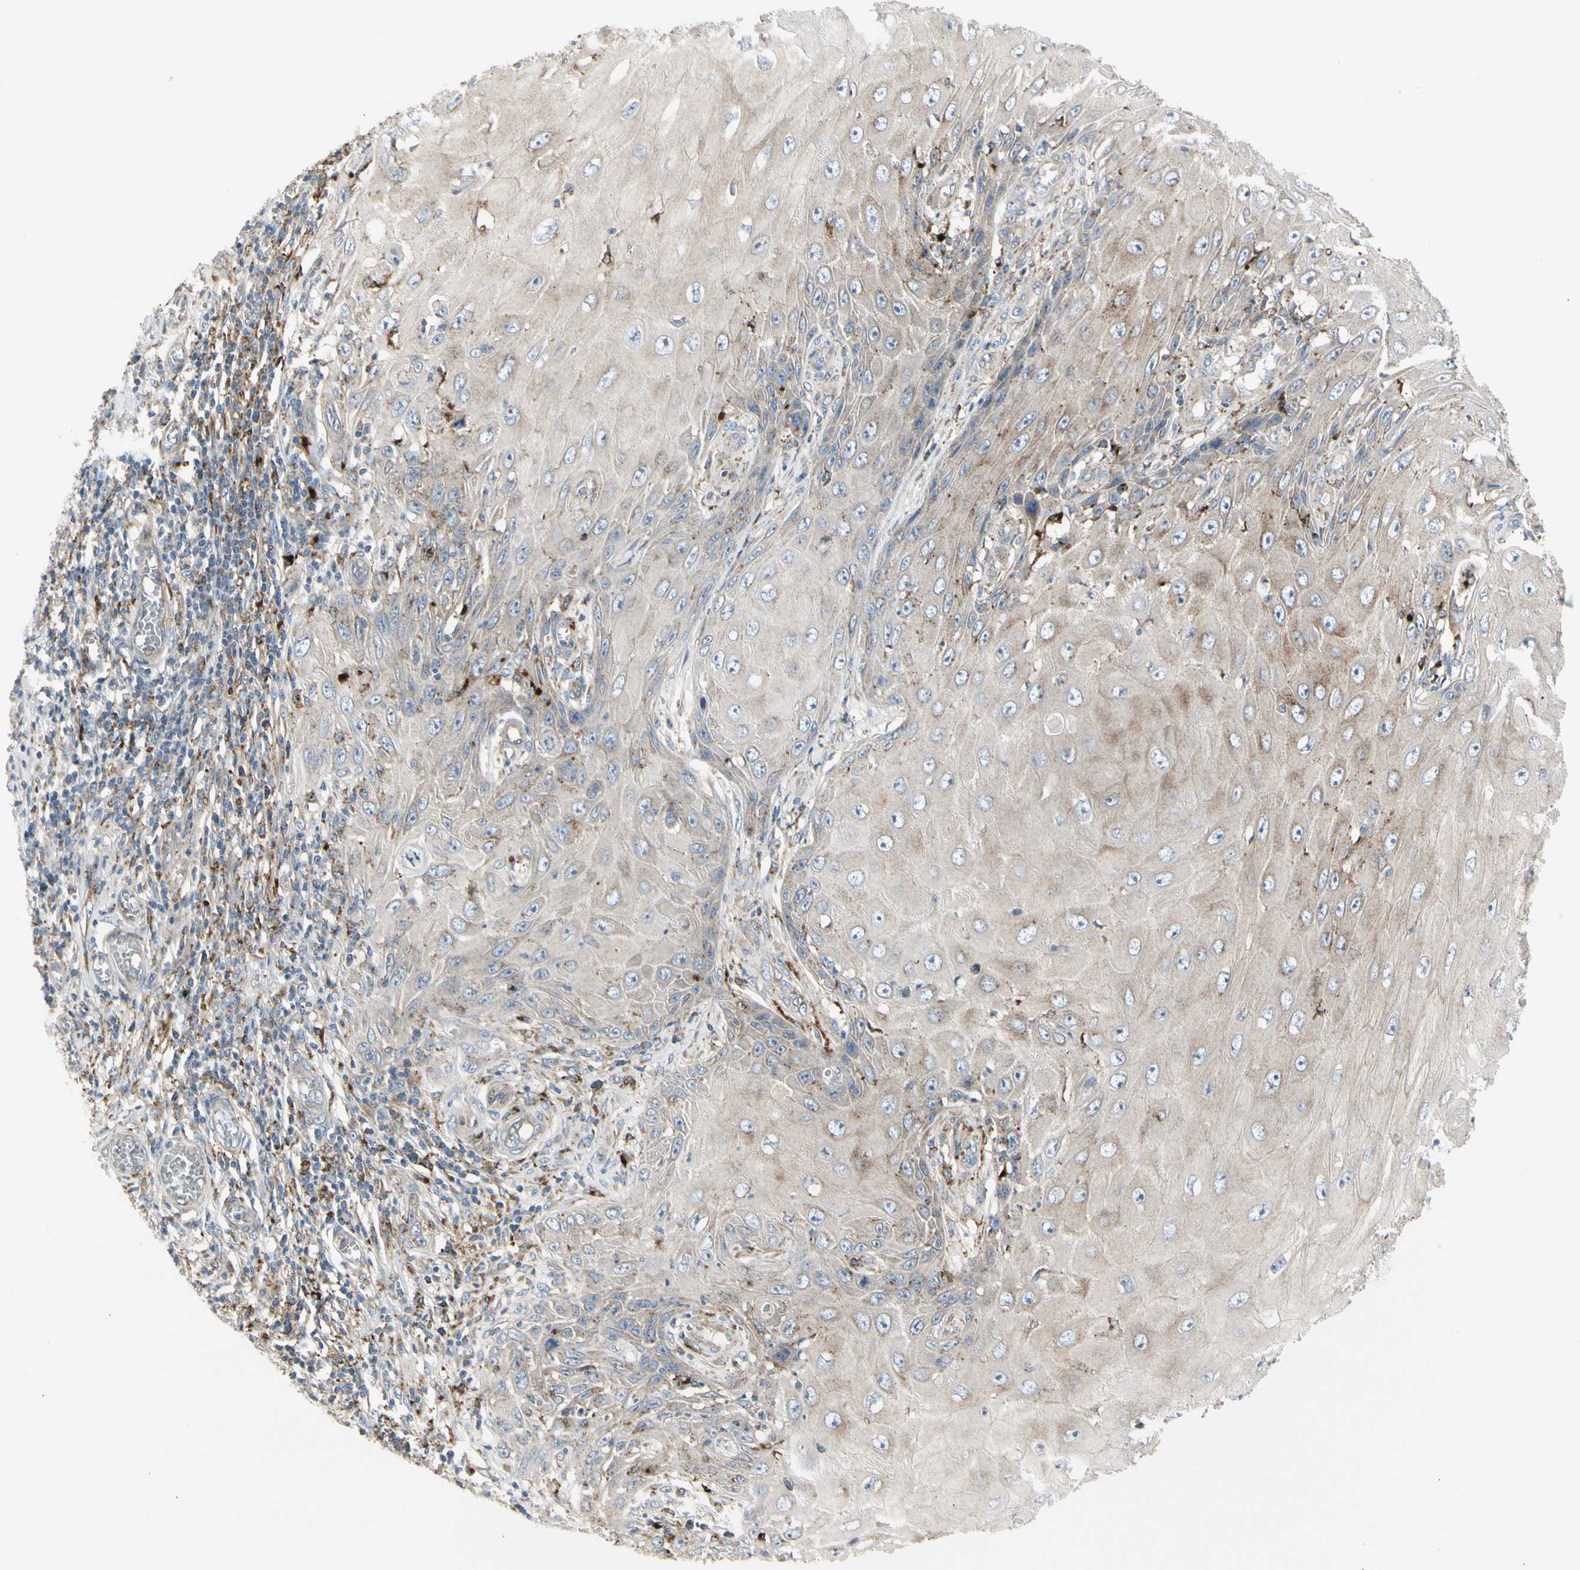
{"staining": {"intensity": "moderate", "quantity": "<25%", "location": "cytoplasmic/membranous"}, "tissue": "skin cancer", "cell_type": "Tumor cells", "image_type": "cancer", "snomed": [{"axis": "morphology", "description": "Squamous cell carcinoma, NOS"}, {"axis": "topography", "description": "Skin"}], "caption": "Protein staining of skin cancer tissue demonstrates moderate cytoplasmic/membranous positivity in about <25% of tumor cells.", "gene": "ATP6V1B2", "patient": {"sex": "female", "age": 73}}